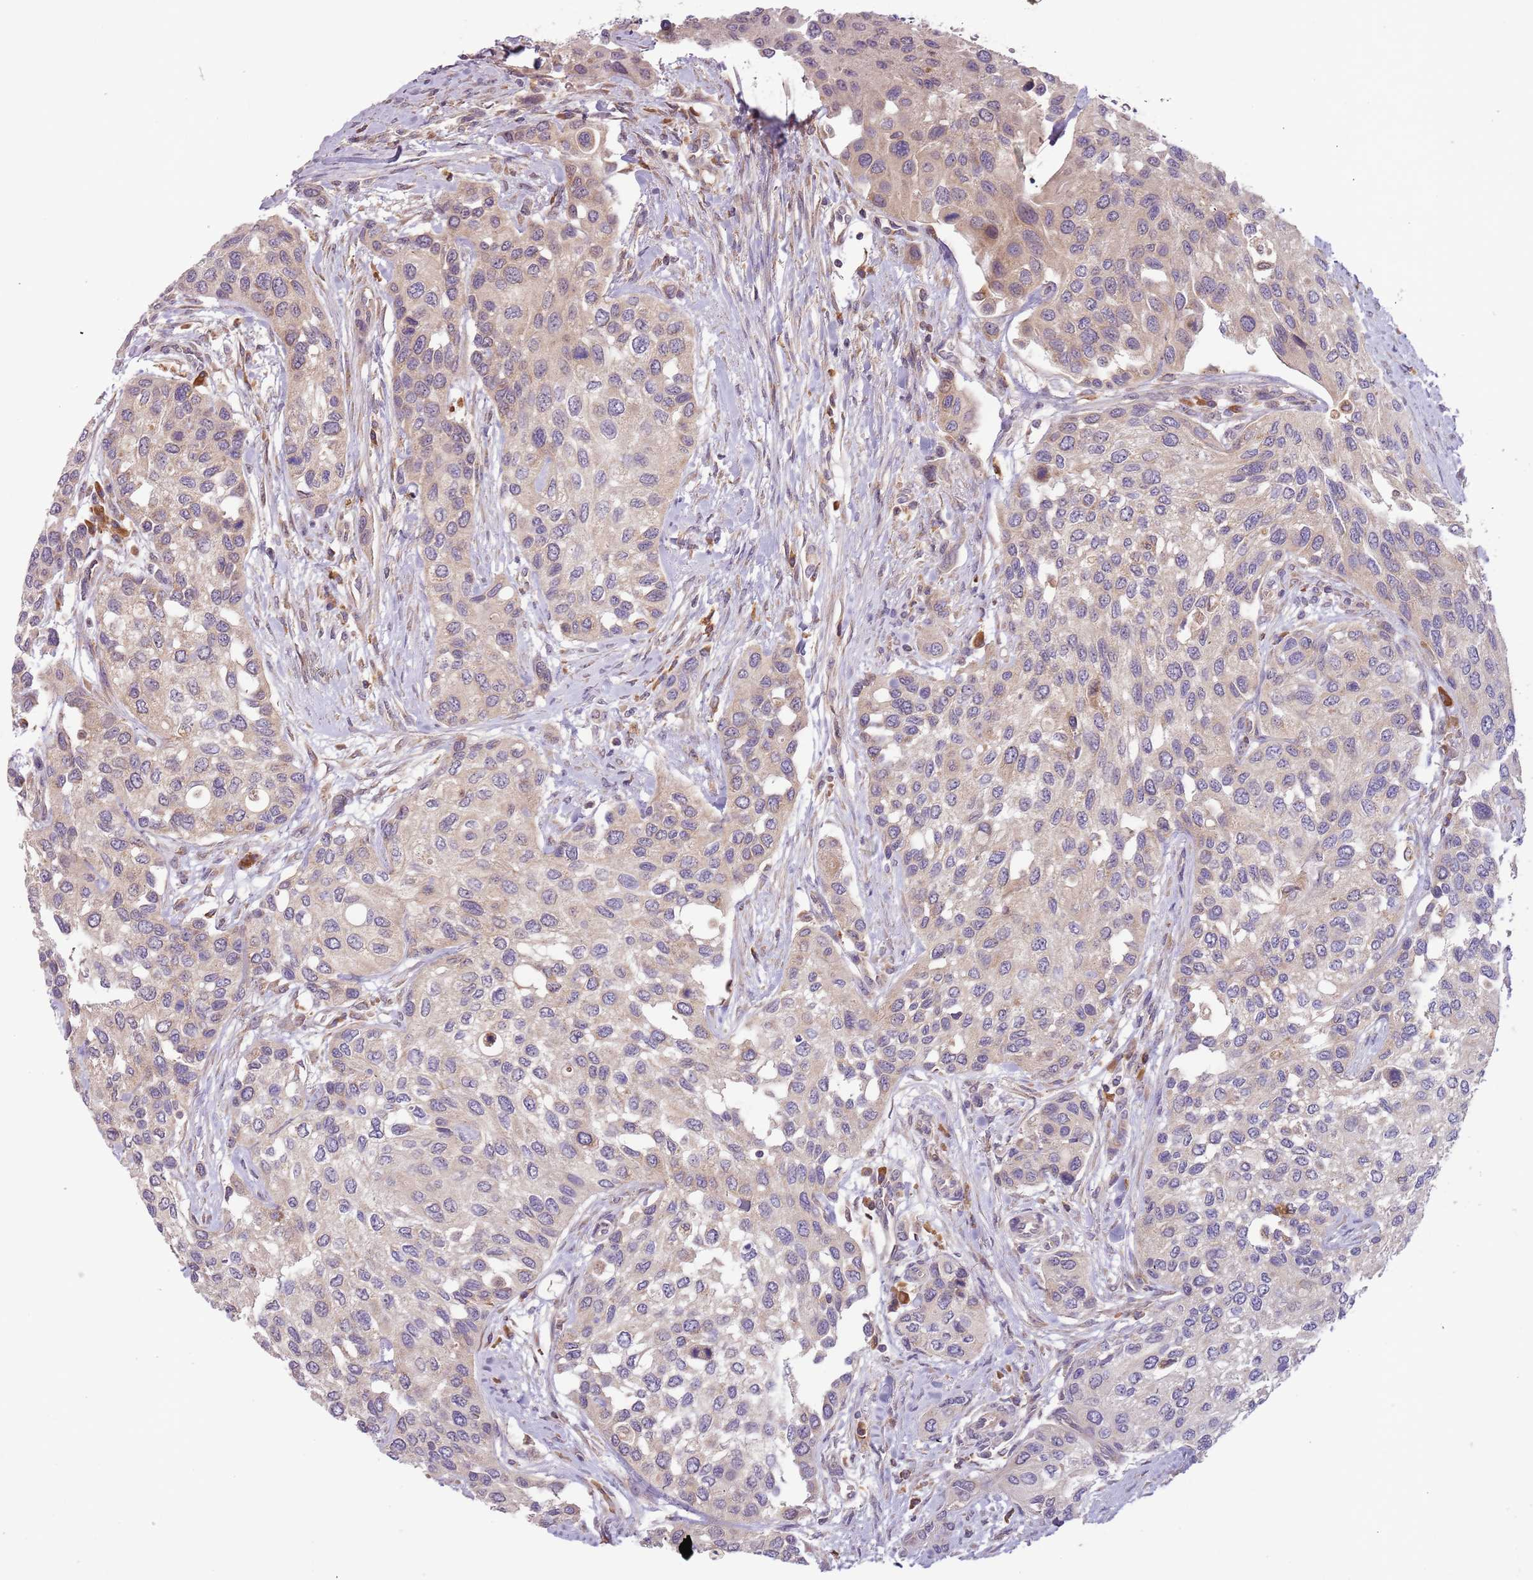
{"staining": {"intensity": "weak", "quantity": "<25%", "location": "cytoplasmic/membranous"}, "tissue": "urothelial cancer", "cell_type": "Tumor cells", "image_type": "cancer", "snomed": [{"axis": "morphology", "description": "Normal tissue, NOS"}, {"axis": "morphology", "description": "Urothelial carcinoma, High grade"}, {"axis": "topography", "description": "Vascular tissue"}, {"axis": "topography", "description": "Urinary bladder"}], "caption": "A micrograph of human urothelial cancer is negative for staining in tumor cells.", "gene": "FECH", "patient": {"sex": "female", "age": 56}}